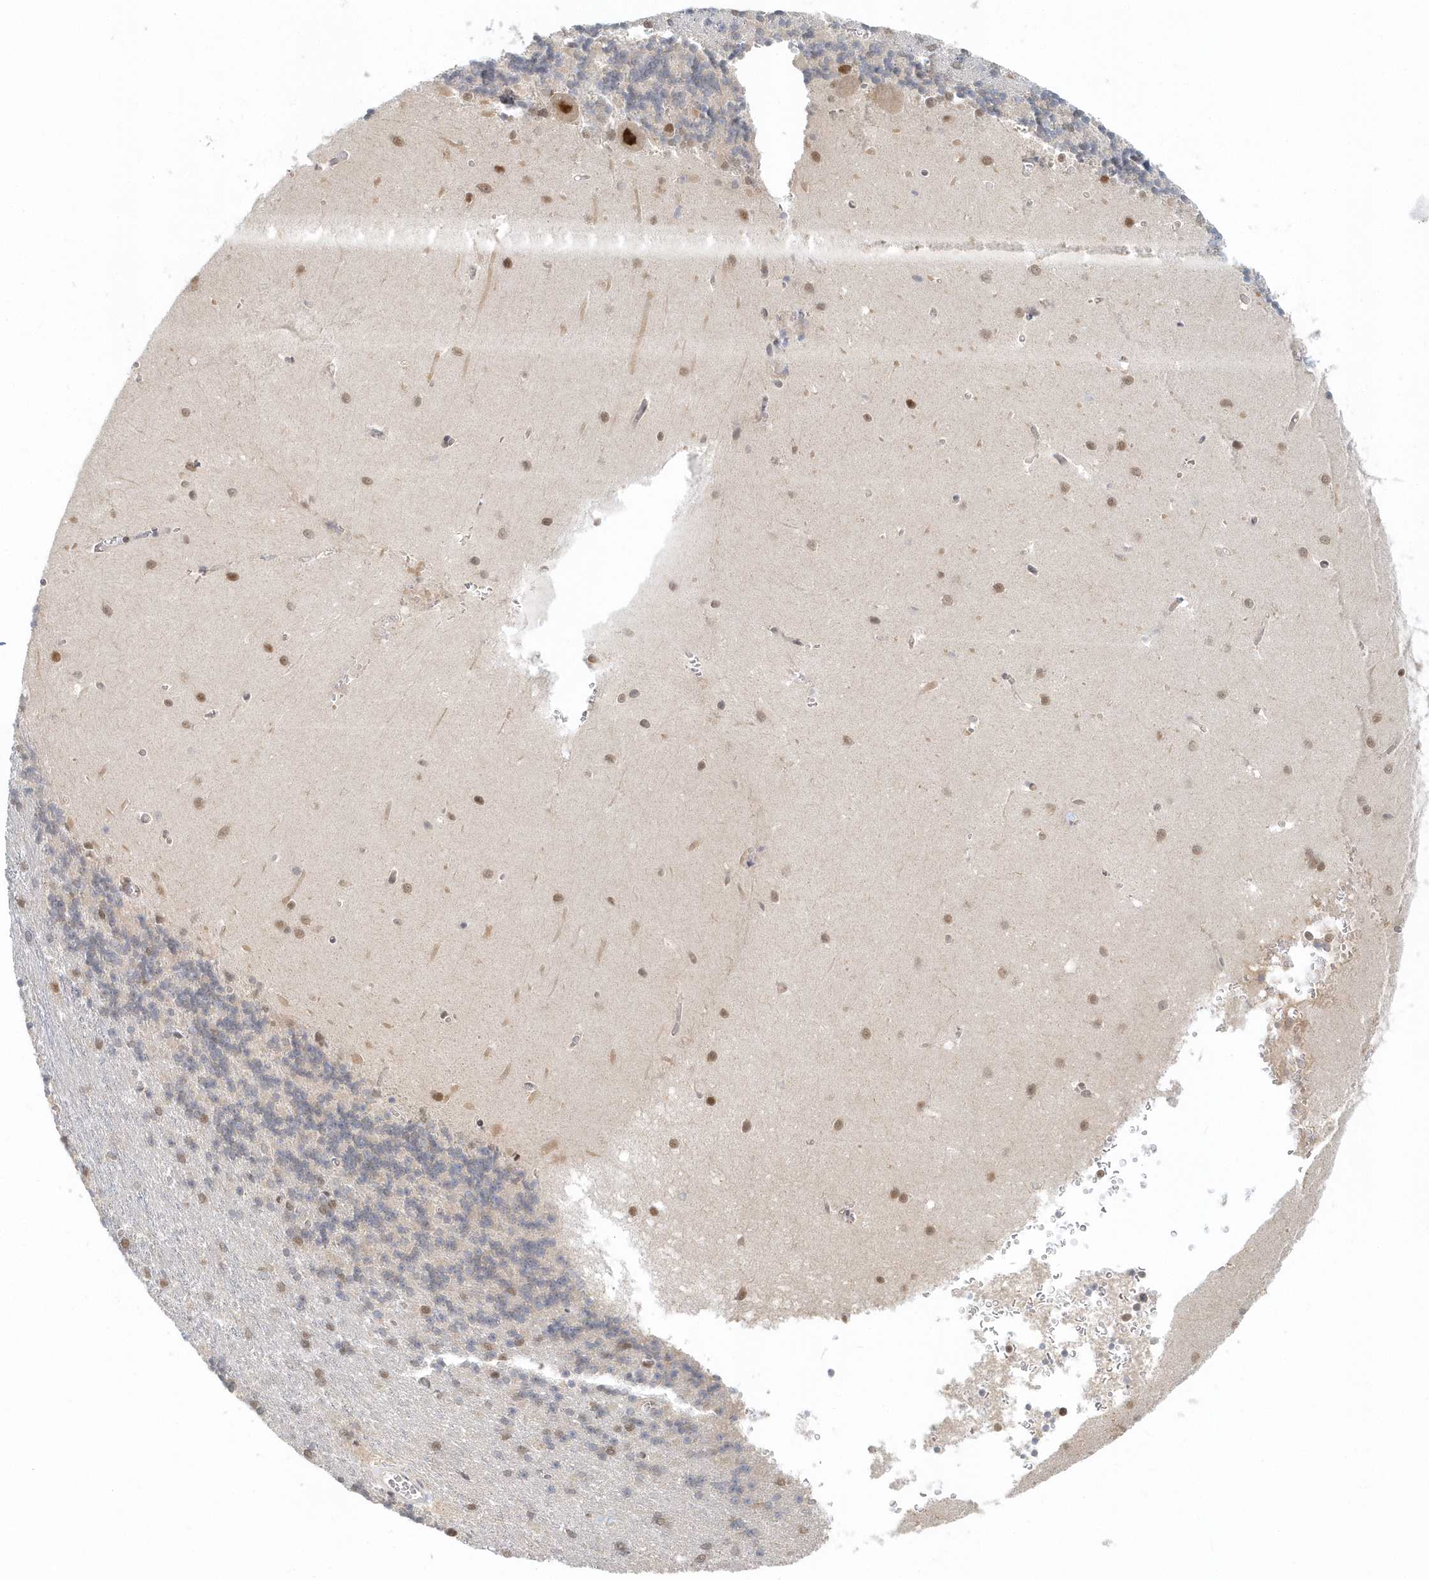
{"staining": {"intensity": "negative", "quantity": "none", "location": "none"}, "tissue": "cerebellum", "cell_type": "Cells in granular layer", "image_type": "normal", "snomed": [{"axis": "morphology", "description": "Normal tissue, NOS"}, {"axis": "topography", "description": "Cerebellum"}], "caption": "This is an immunohistochemistry (IHC) photomicrograph of normal cerebellum. There is no staining in cells in granular layer.", "gene": "PSMD6", "patient": {"sex": "male", "age": 37}}